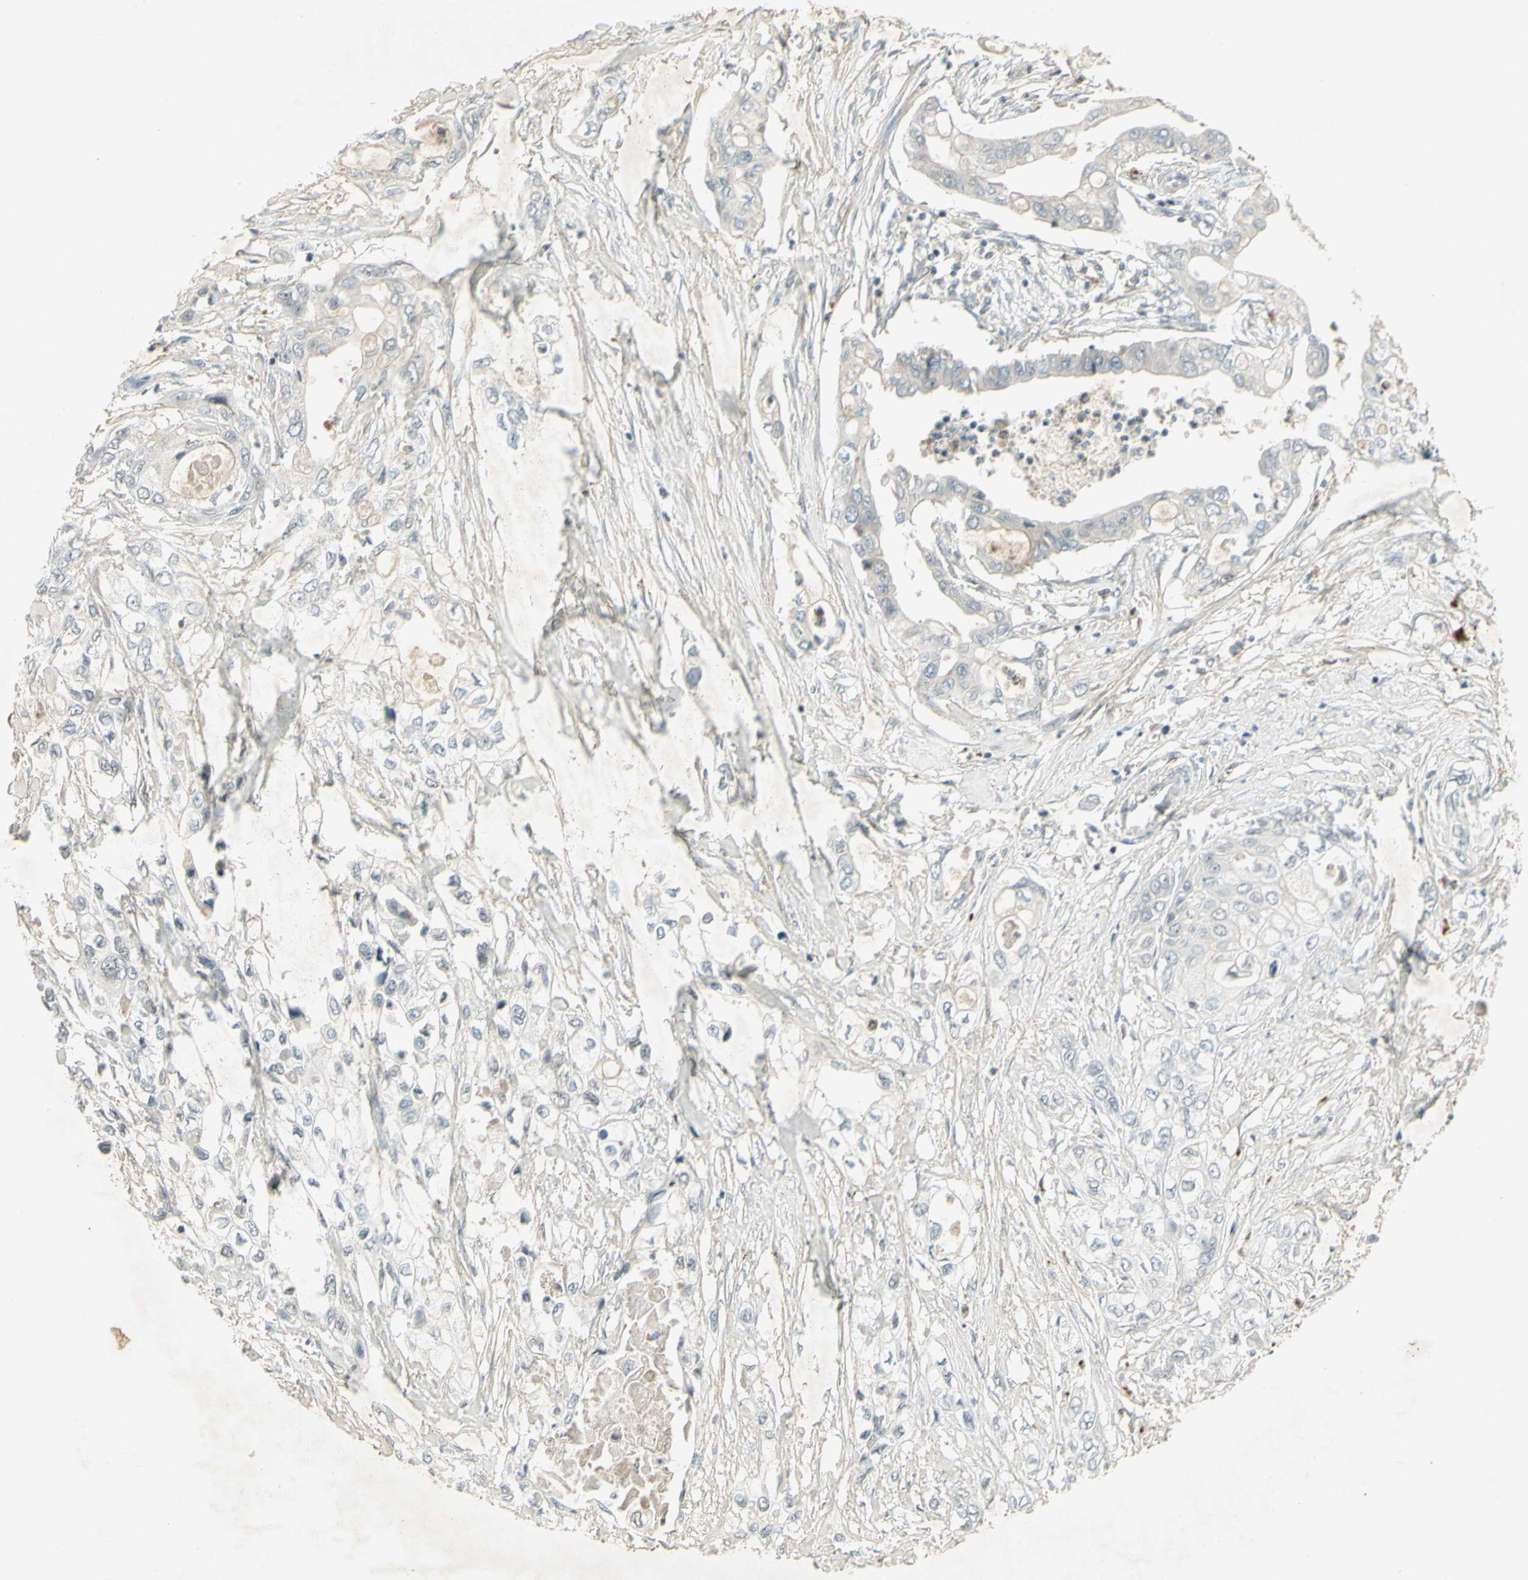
{"staining": {"intensity": "negative", "quantity": "none", "location": "none"}, "tissue": "pancreatic cancer", "cell_type": "Tumor cells", "image_type": "cancer", "snomed": [{"axis": "morphology", "description": "Adenocarcinoma, NOS"}, {"axis": "topography", "description": "Pancreas"}], "caption": "Protein analysis of pancreatic cancer (adenocarcinoma) displays no significant staining in tumor cells.", "gene": "MSH6", "patient": {"sex": "female", "age": 70}}